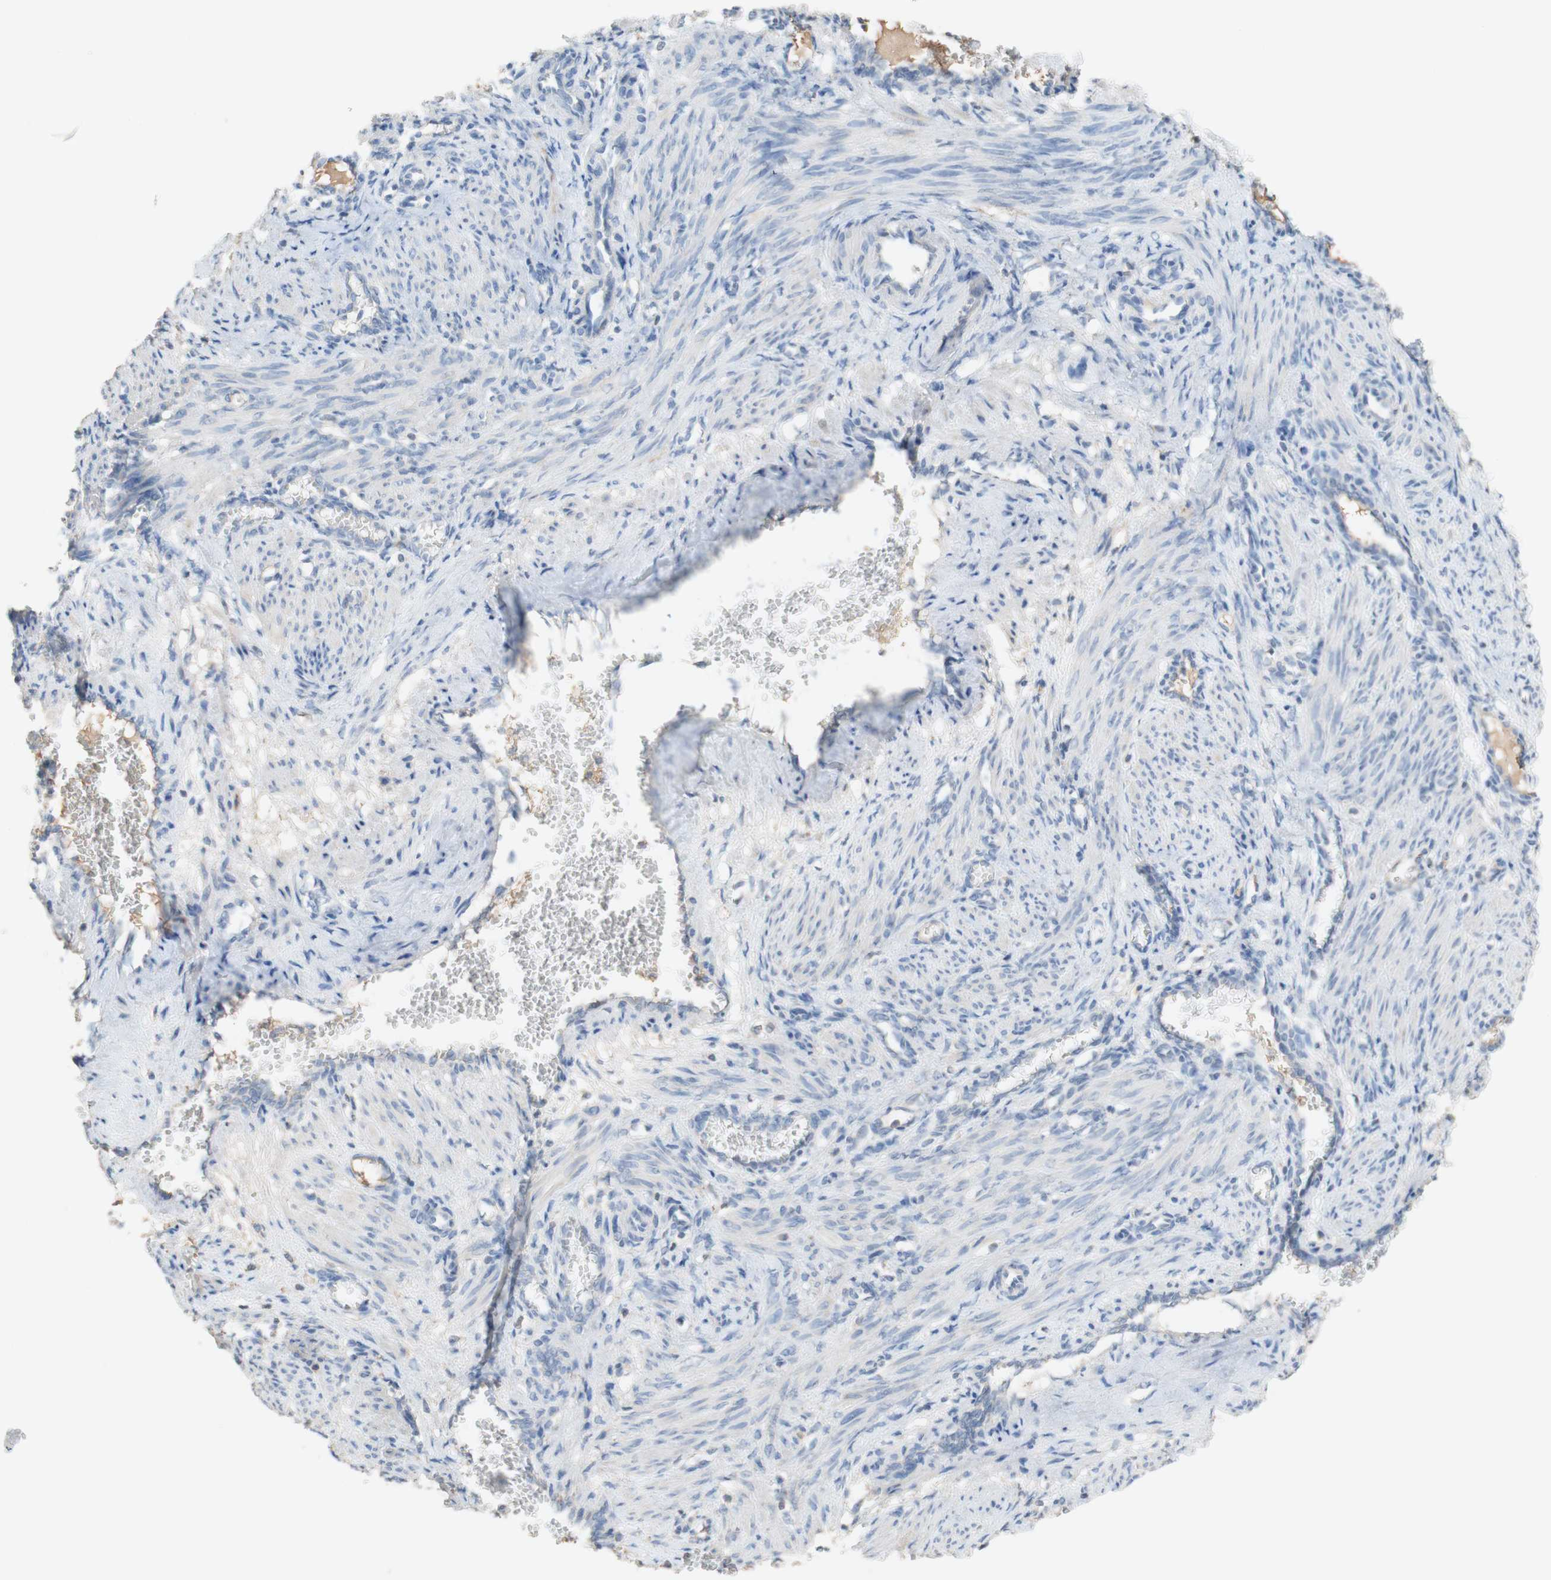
{"staining": {"intensity": "negative", "quantity": "none", "location": "none"}, "tissue": "smooth muscle", "cell_type": "Smooth muscle cells", "image_type": "normal", "snomed": [{"axis": "morphology", "description": "Normal tissue, NOS"}, {"axis": "topography", "description": "Endometrium"}], "caption": "A histopathology image of smooth muscle stained for a protein exhibits no brown staining in smooth muscle cells.", "gene": "PACSIN1", "patient": {"sex": "female", "age": 33}}